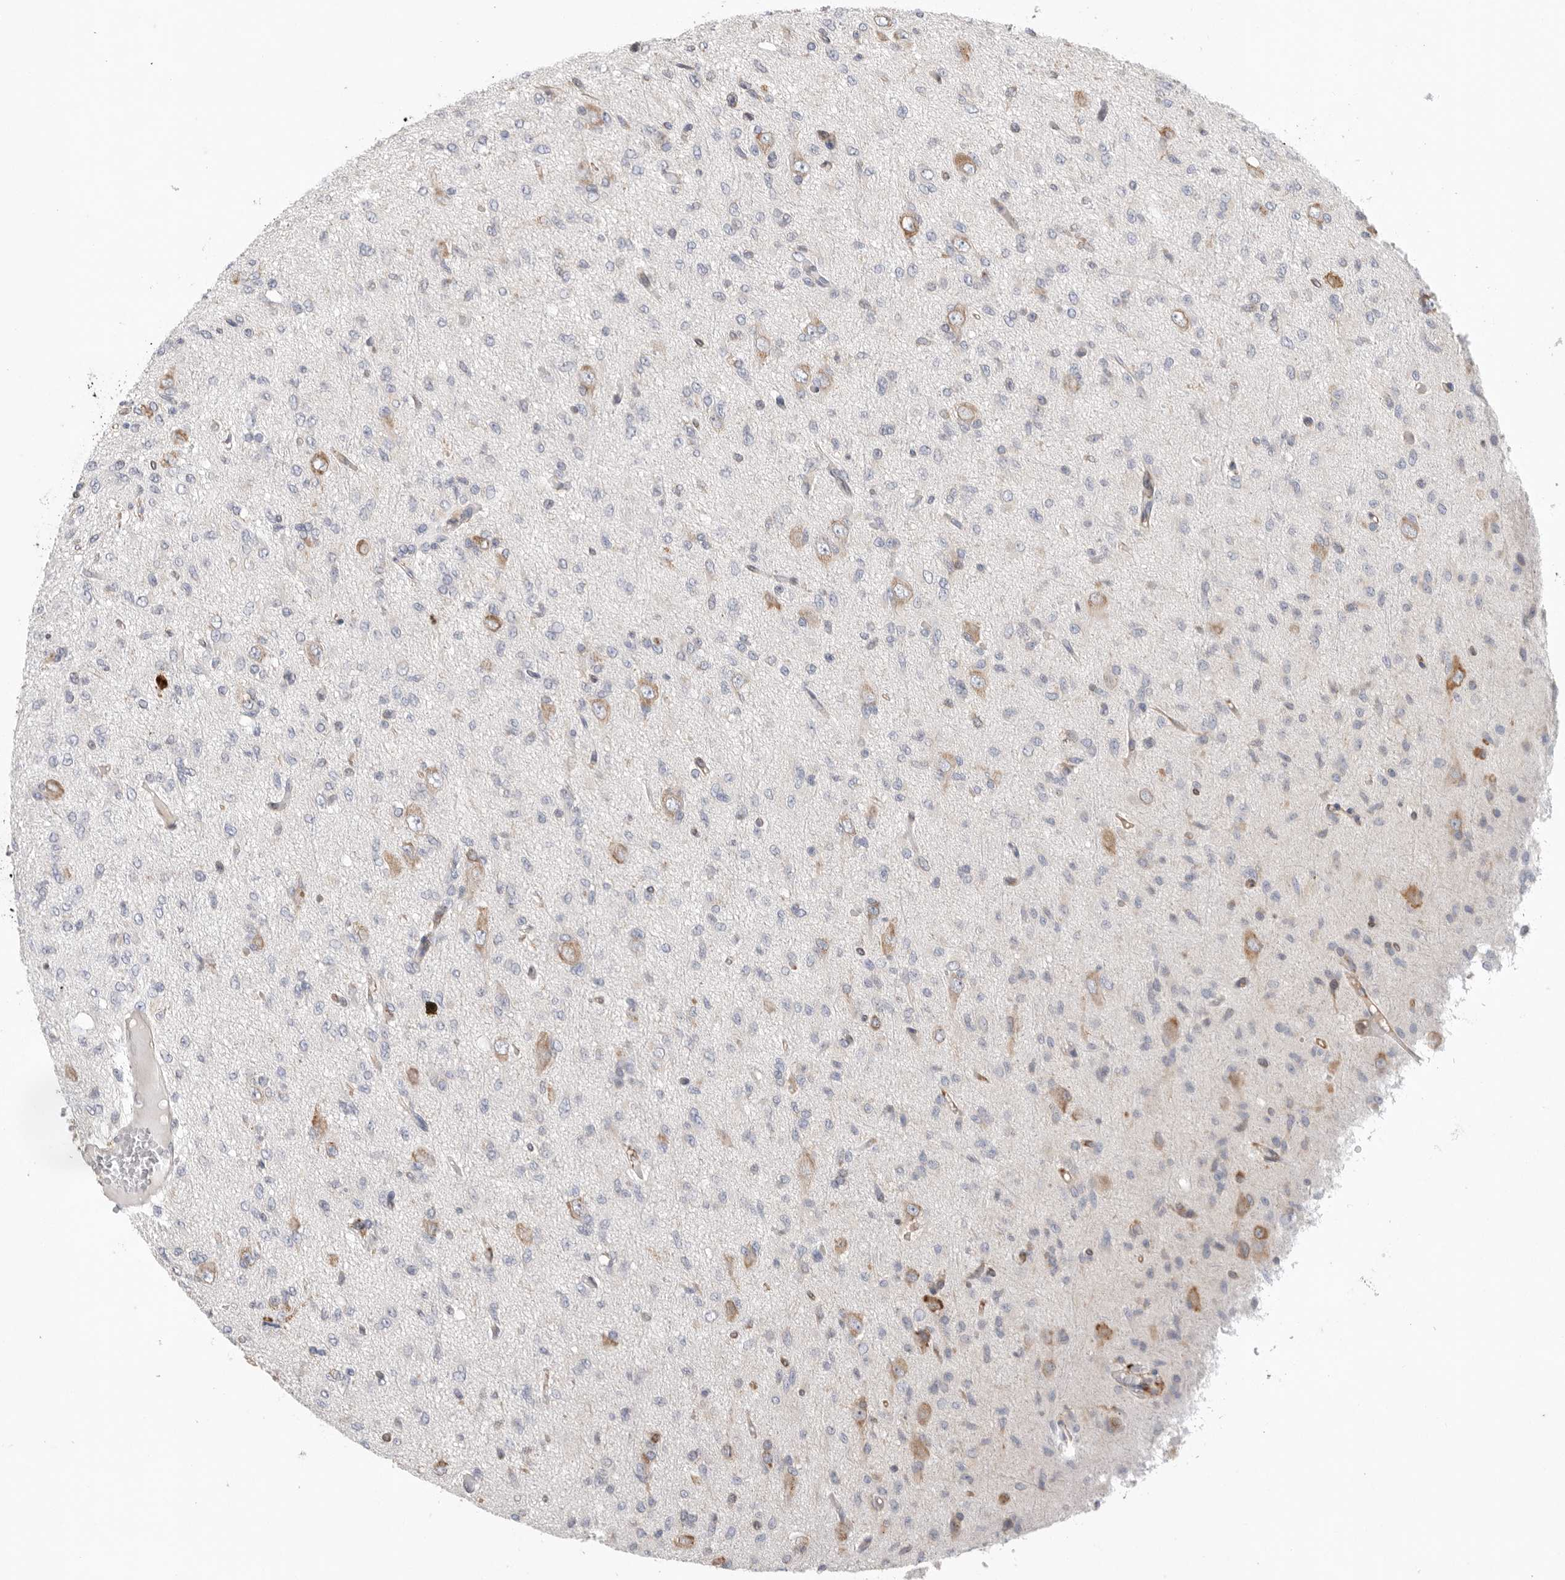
{"staining": {"intensity": "negative", "quantity": "none", "location": "none"}, "tissue": "glioma", "cell_type": "Tumor cells", "image_type": "cancer", "snomed": [{"axis": "morphology", "description": "Glioma, malignant, High grade"}, {"axis": "topography", "description": "Brain"}], "caption": "Immunohistochemical staining of human malignant glioma (high-grade) displays no significant staining in tumor cells.", "gene": "BLOC1S5", "patient": {"sex": "female", "age": 59}}